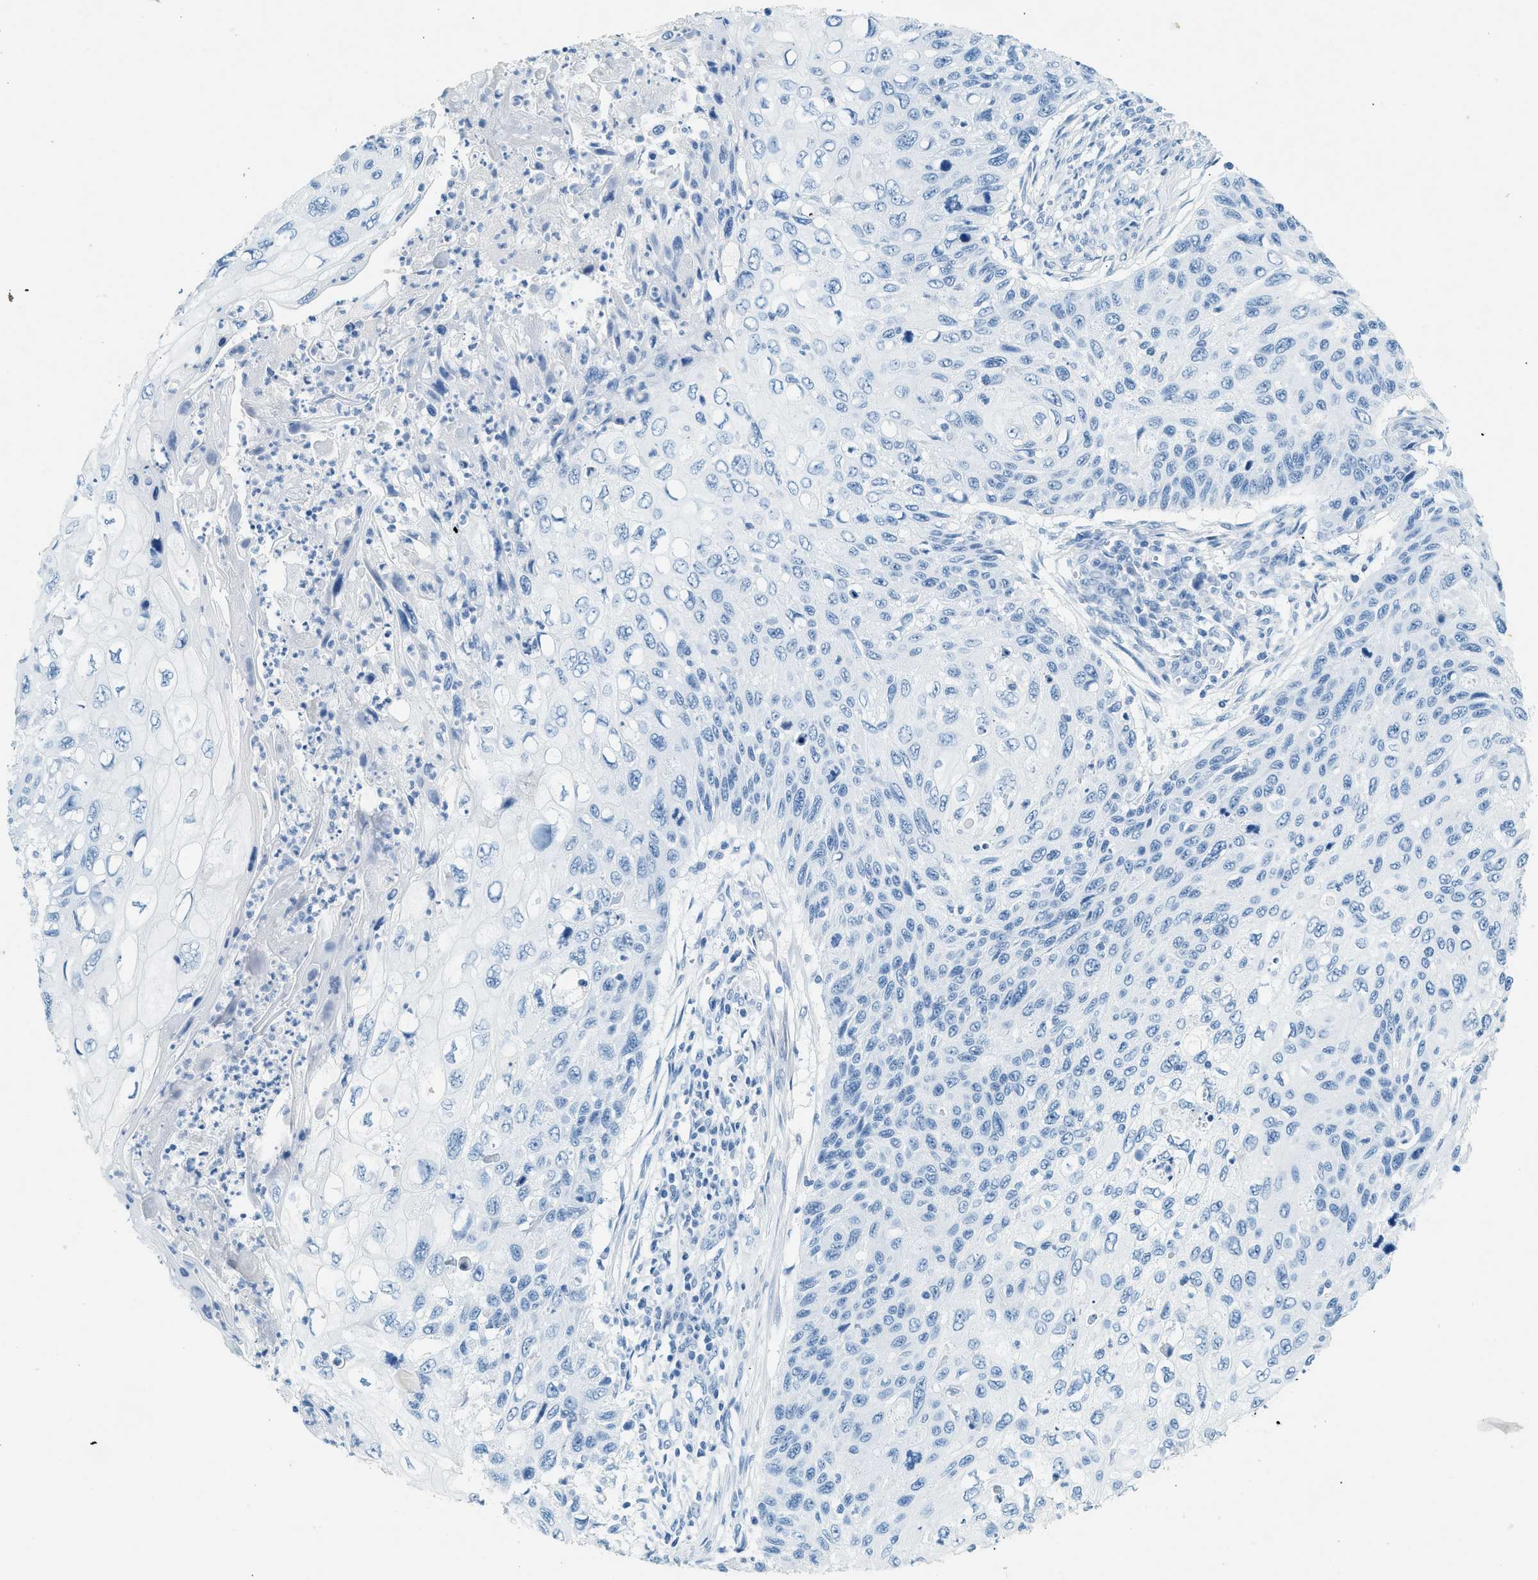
{"staining": {"intensity": "negative", "quantity": "none", "location": "none"}, "tissue": "cervical cancer", "cell_type": "Tumor cells", "image_type": "cancer", "snomed": [{"axis": "morphology", "description": "Squamous cell carcinoma, NOS"}, {"axis": "topography", "description": "Cervix"}], "caption": "Immunohistochemical staining of human cervical cancer (squamous cell carcinoma) reveals no significant positivity in tumor cells.", "gene": "HHATL", "patient": {"sex": "female", "age": 70}}